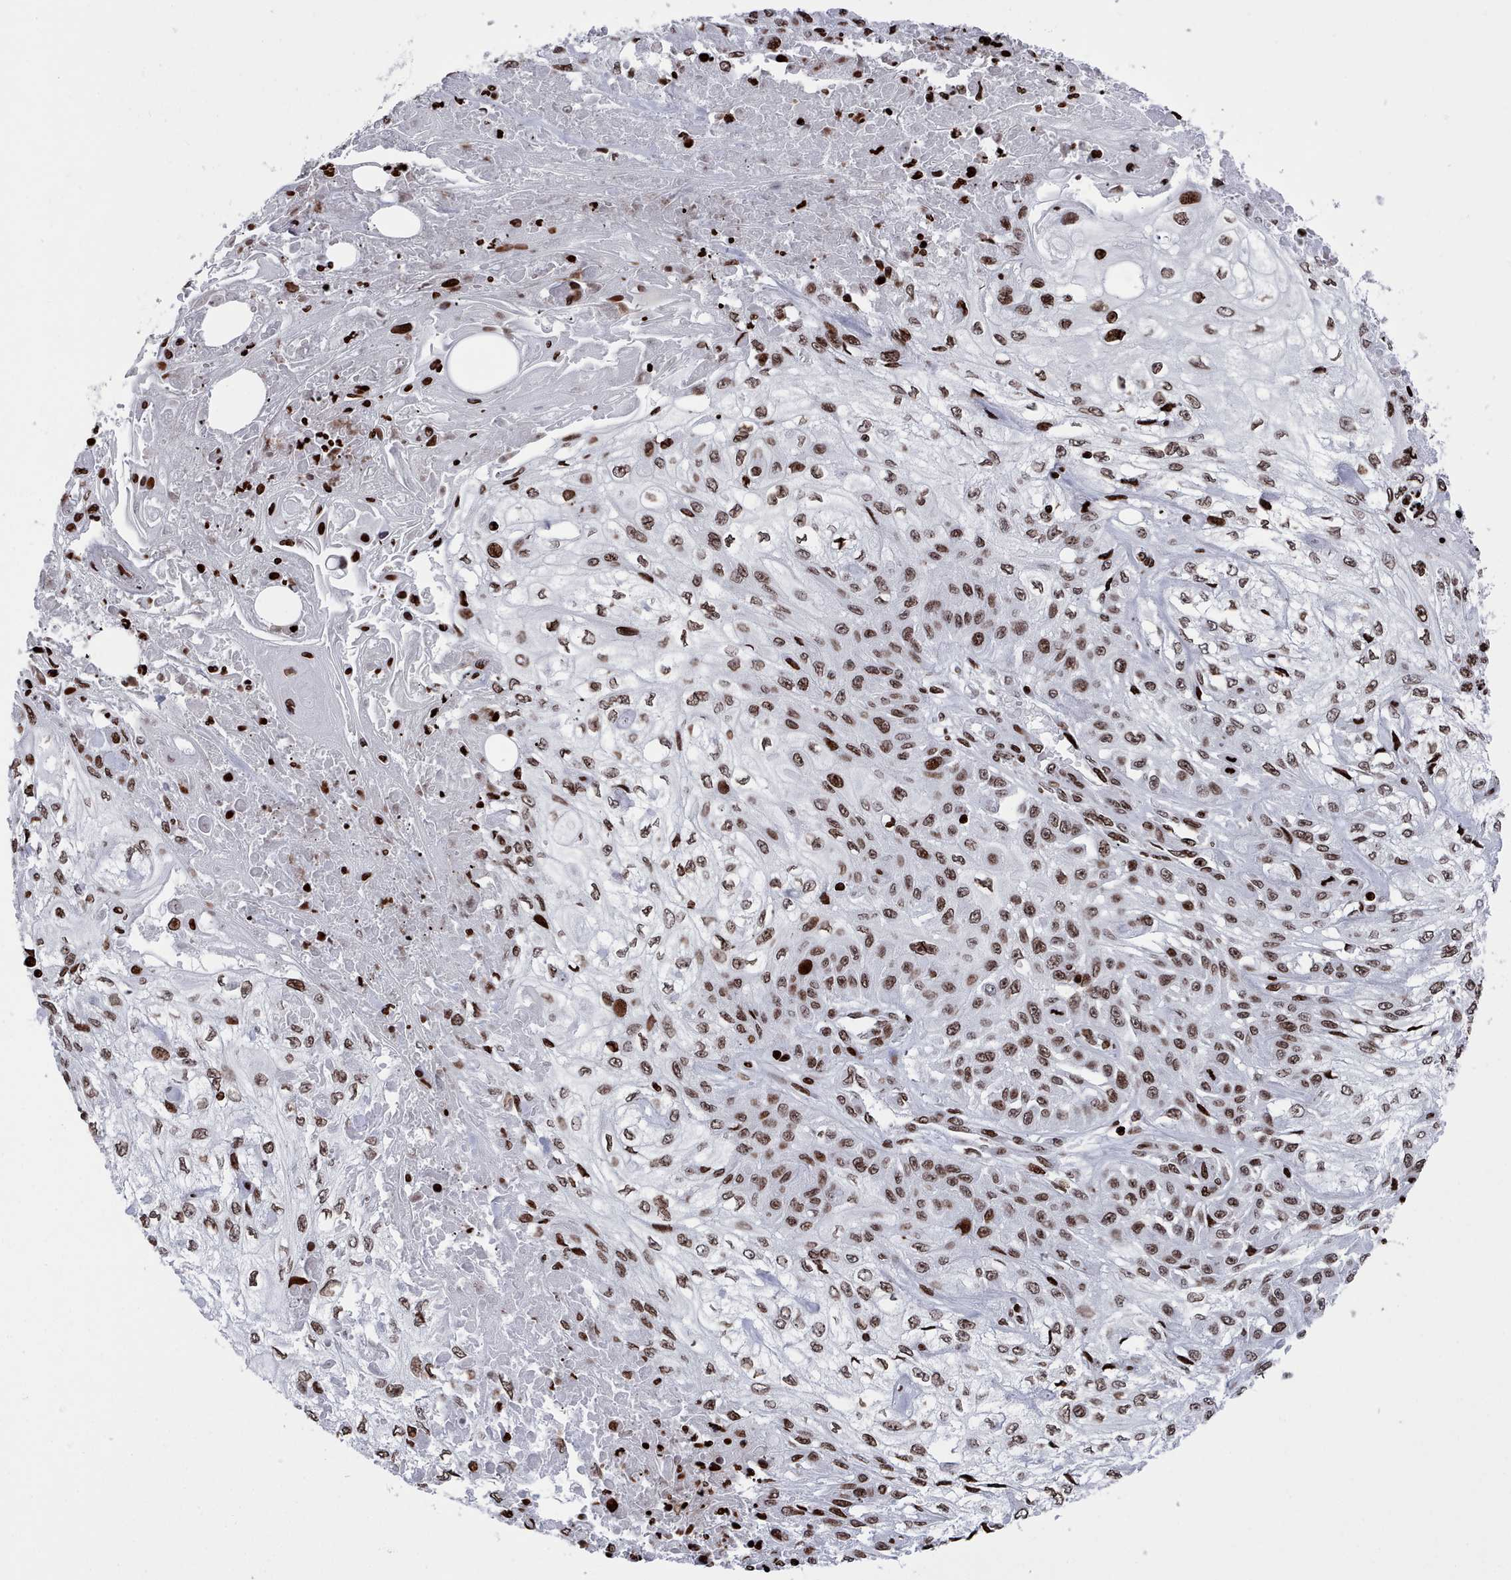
{"staining": {"intensity": "moderate", "quantity": ">75%", "location": "nuclear"}, "tissue": "skin cancer", "cell_type": "Tumor cells", "image_type": "cancer", "snomed": [{"axis": "morphology", "description": "Squamous cell carcinoma, NOS"}, {"axis": "morphology", "description": "Squamous cell carcinoma, metastatic, NOS"}, {"axis": "topography", "description": "Skin"}, {"axis": "topography", "description": "Lymph node"}], "caption": "This image shows immunohistochemistry (IHC) staining of skin cancer, with medium moderate nuclear positivity in about >75% of tumor cells.", "gene": "PCDHB12", "patient": {"sex": "male", "age": 75}}